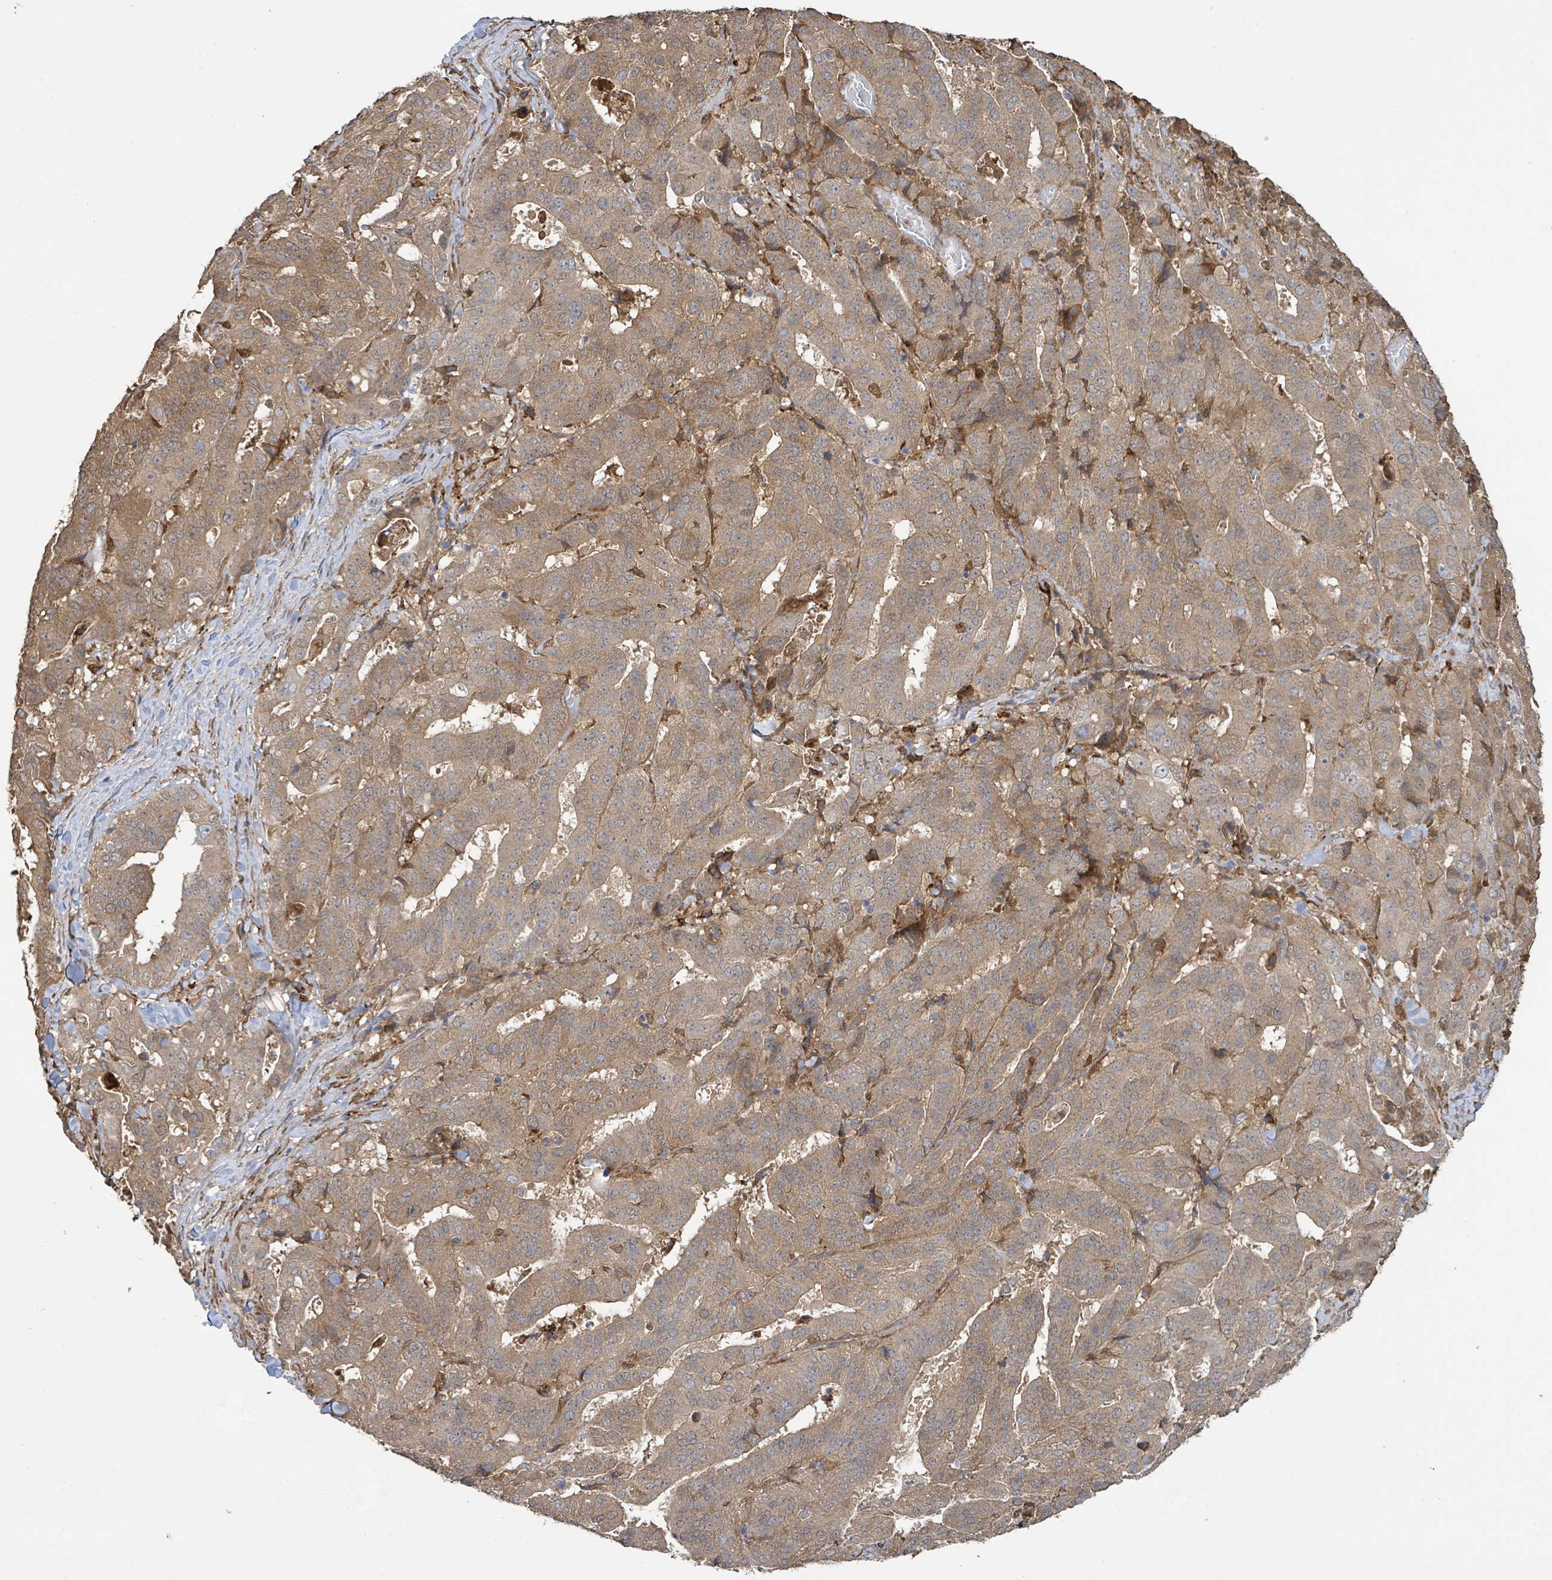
{"staining": {"intensity": "moderate", "quantity": ">75%", "location": "cytoplasmic/membranous"}, "tissue": "stomach cancer", "cell_type": "Tumor cells", "image_type": "cancer", "snomed": [{"axis": "morphology", "description": "Adenocarcinoma, NOS"}, {"axis": "topography", "description": "Stomach"}], "caption": "Immunohistochemistry (IHC) staining of stomach adenocarcinoma, which displays medium levels of moderate cytoplasmic/membranous staining in approximately >75% of tumor cells indicating moderate cytoplasmic/membranous protein expression. The staining was performed using DAB (3,3'-diaminobenzidine) (brown) for protein detection and nuclei were counterstained in hematoxylin (blue).", "gene": "ARPIN", "patient": {"sex": "male", "age": 48}}